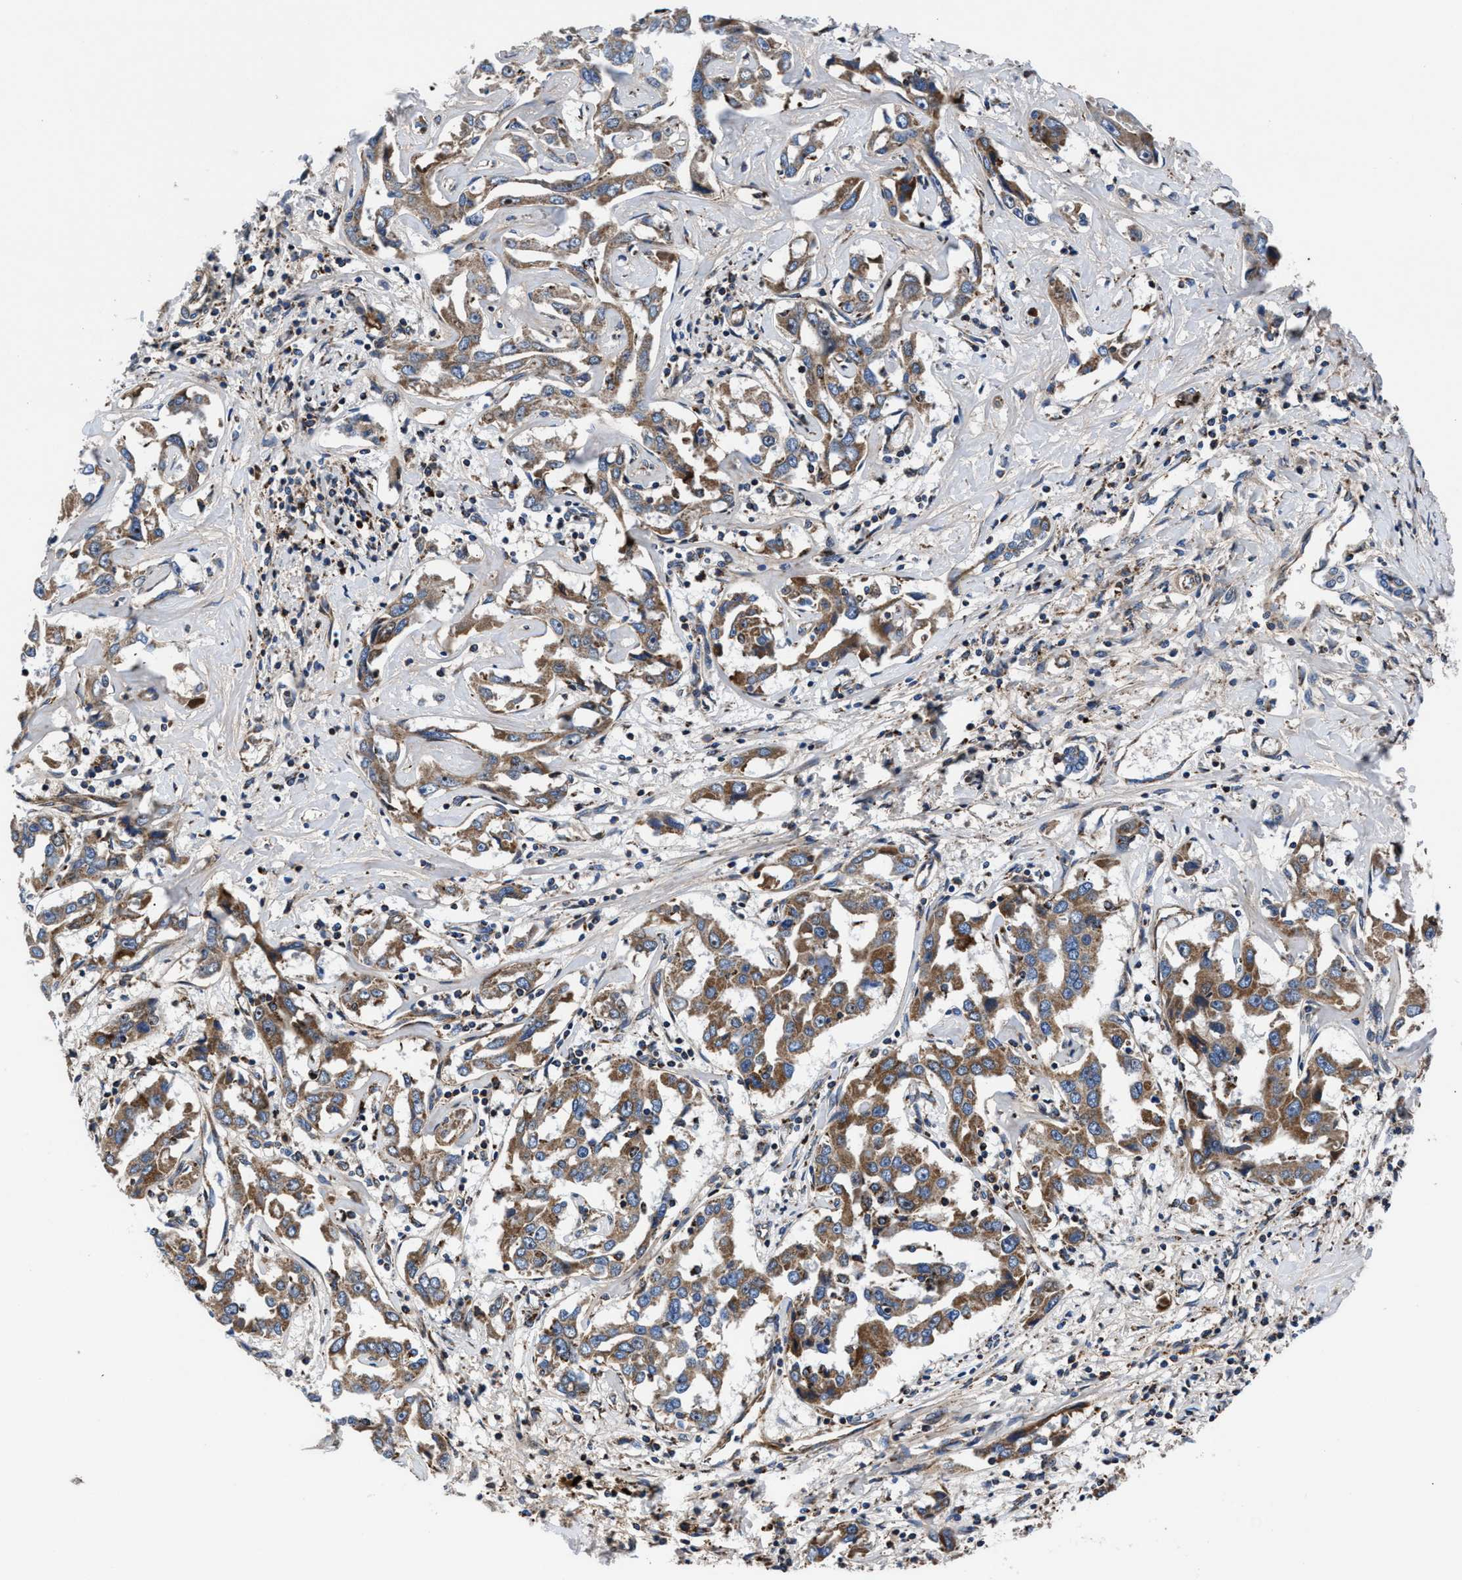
{"staining": {"intensity": "moderate", "quantity": ">75%", "location": "cytoplasmic/membranous"}, "tissue": "liver cancer", "cell_type": "Tumor cells", "image_type": "cancer", "snomed": [{"axis": "morphology", "description": "Cholangiocarcinoma"}, {"axis": "topography", "description": "Liver"}], "caption": "Liver cancer (cholangiocarcinoma) stained with a brown dye shows moderate cytoplasmic/membranous positive expression in approximately >75% of tumor cells.", "gene": "PRR15L", "patient": {"sex": "male", "age": 59}}